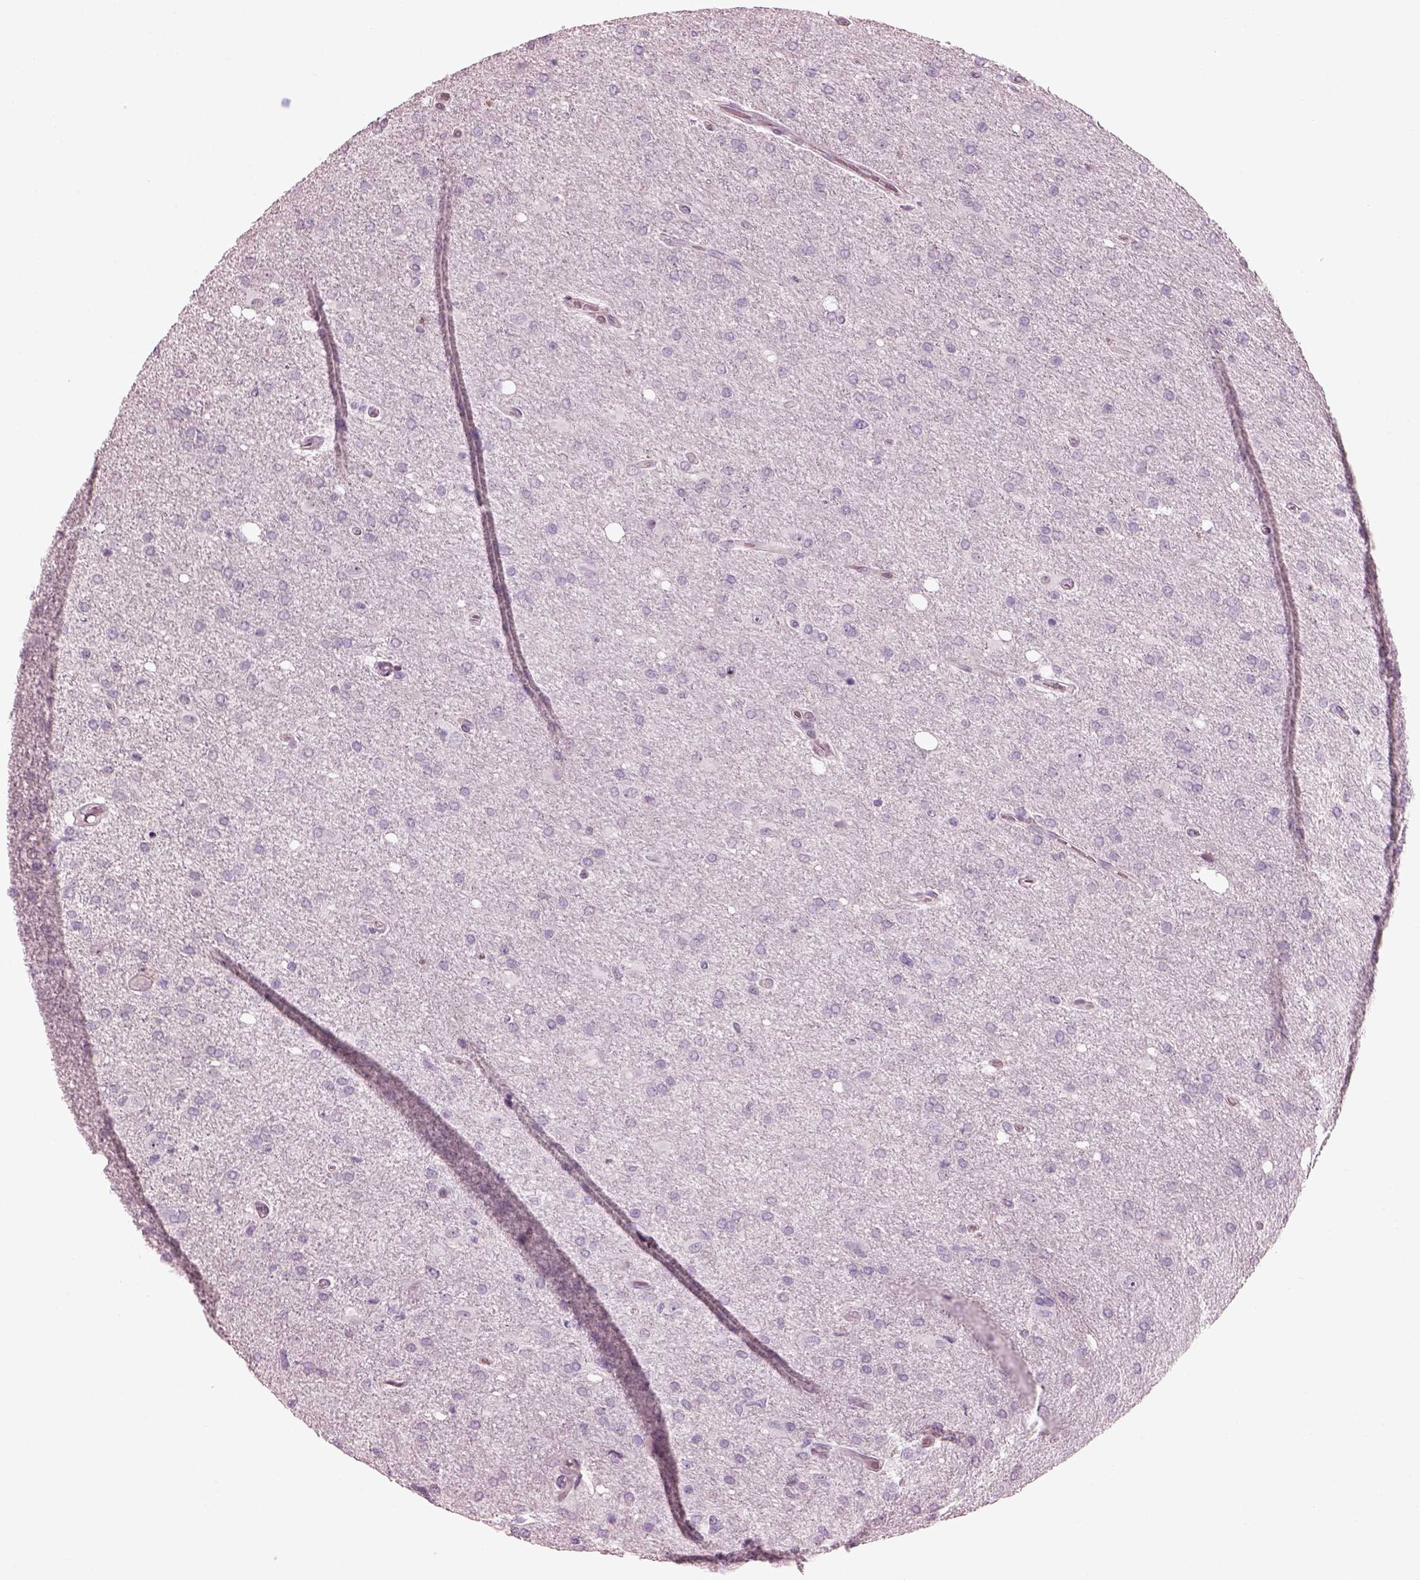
{"staining": {"intensity": "negative", "quantity": "none", "location": "none"}, "tissue": "glioma", "cell_type": "Tumor cells", "image_type": "cancer", "snomed": [{"axis": "morphology", "description": "Glioma, malignant, High grade"}, {"axis": "topography", "description": "Cerebral cortex"}], "caption": "DAB (3,3'-diaminobenzidine) immunohistochemical staining of glioma exhibits no significant positivity in tumor cells.", "gene": "BFSP1", "patient": {"sex": "male", "age": 70}}